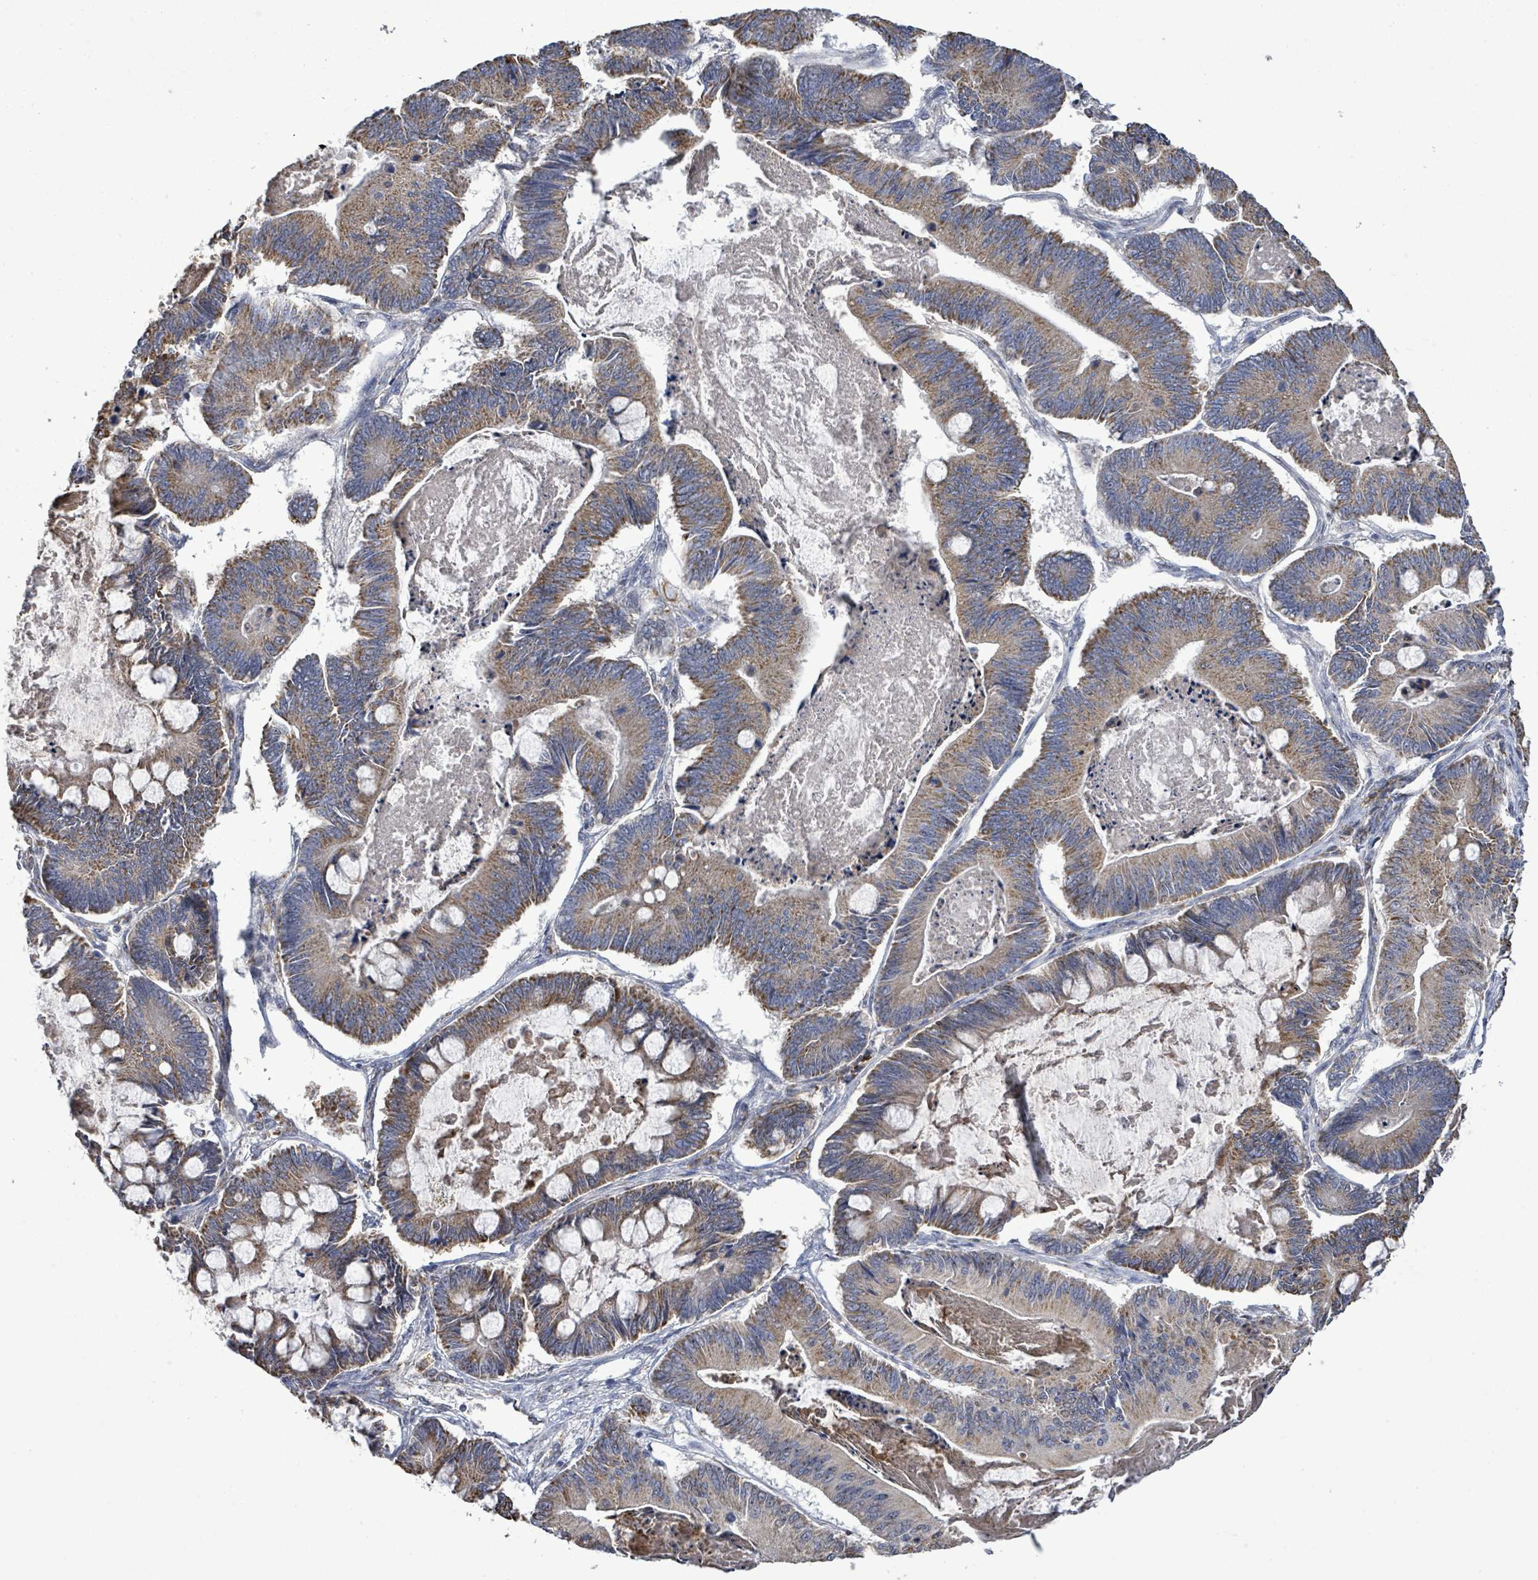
{"staining": {"intensity": "moderate", "quantity": ">75%", "location": "cytoplasmic/membranous"}, "tissue": "ovarian cancer", "cell_type": "Tumor cells", "image_type": "cancer", "snomed": [{"axis": "morphology", "description": "Cystadenocarcinoma, mucinous, NOS"}, {"axis": "topography", "description": "Ovary"}], "caption": "This is an image of IHC staining of ovarian mucinous cystadenocarcinoma, which shows moderate staining in the cytoplasmic/membranous of tumor cells.", "gene": "MTMR12", "patient": {"sex": "female", "age": 61}}